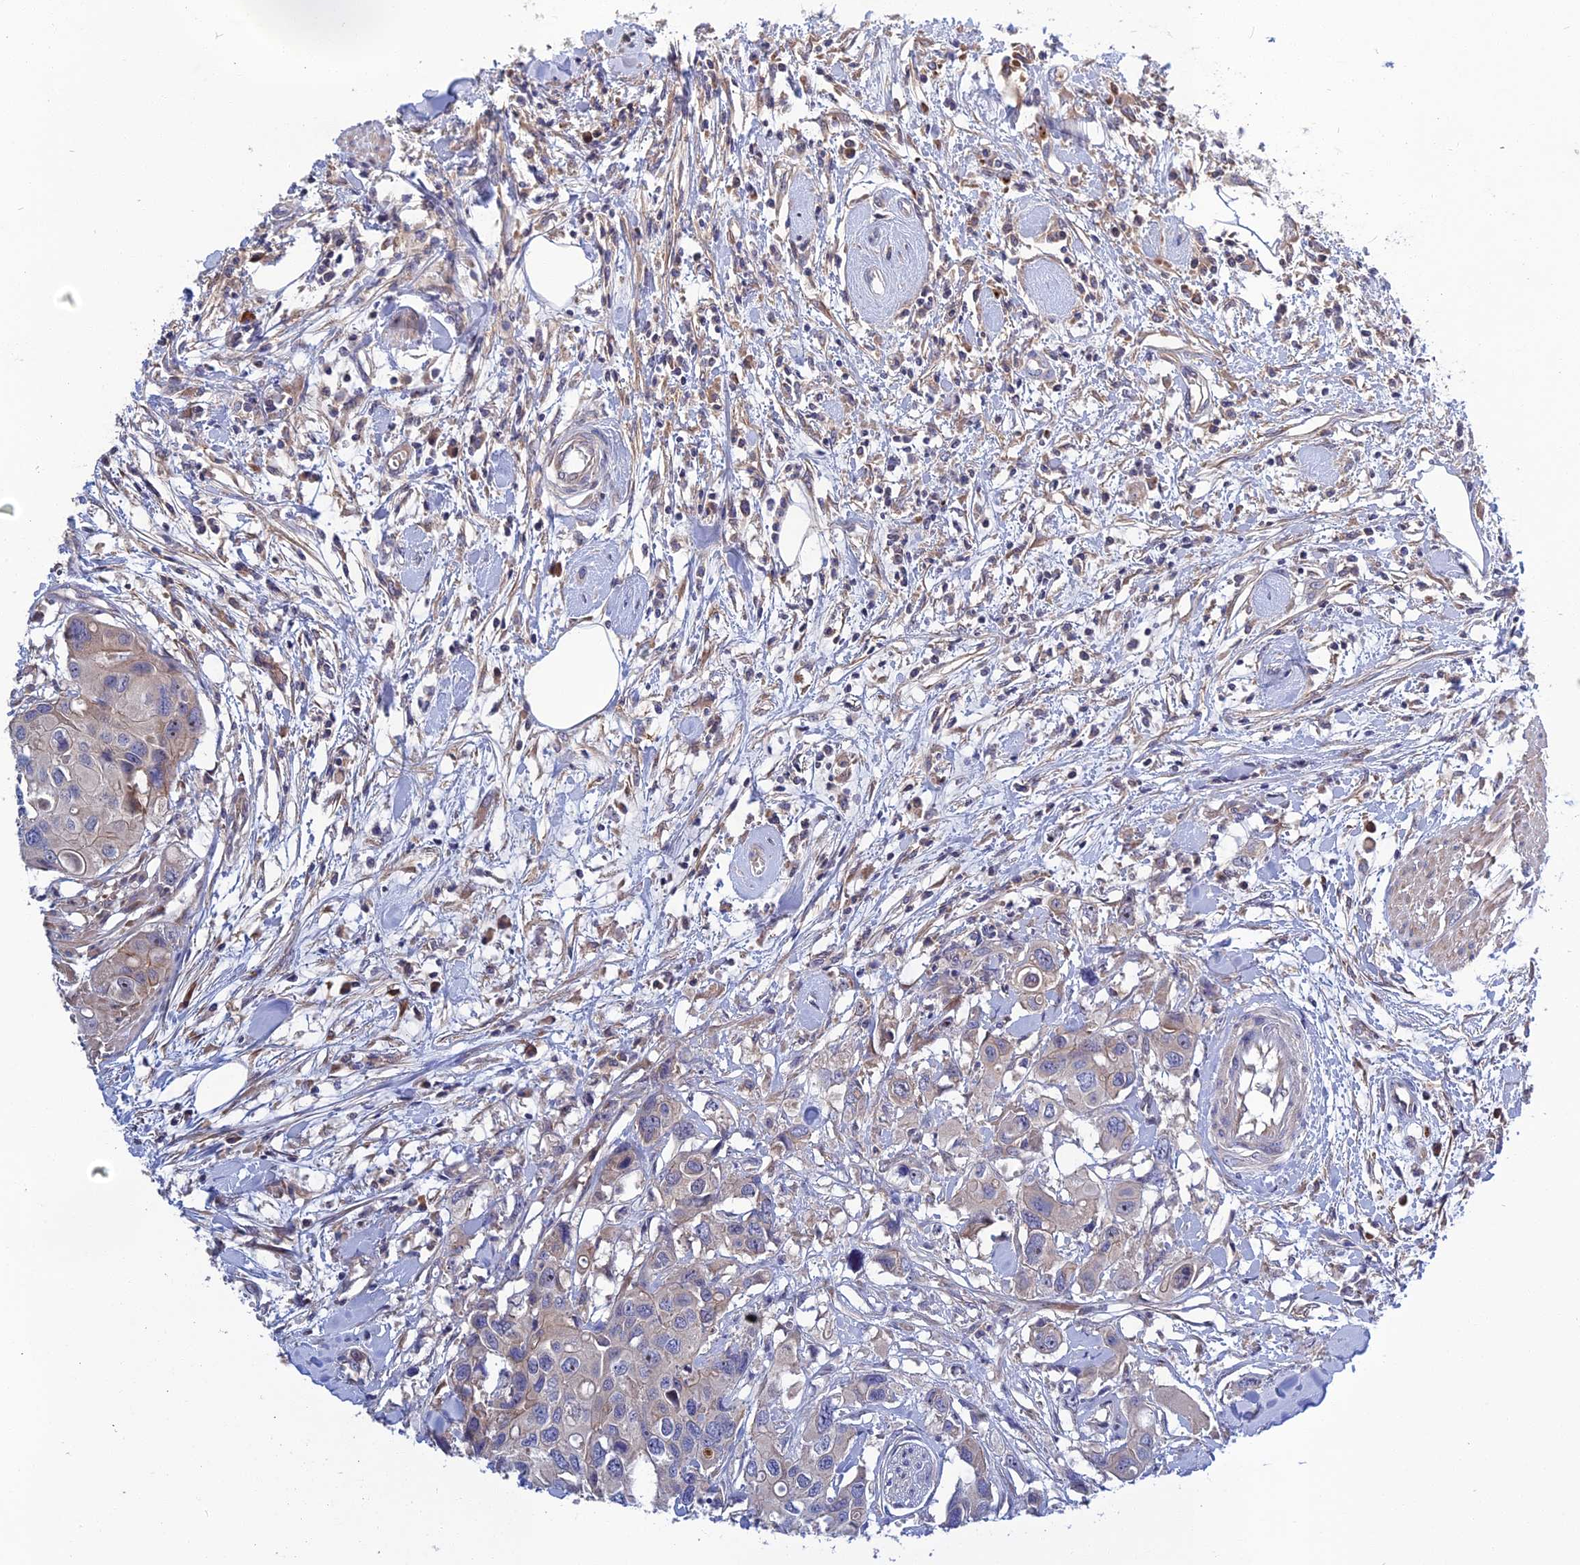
{"staining": {"intensity": "negative", "quantity": "none", "location": "none"}, "tissue": "colorectal cancer", "cell_type": "Tumor cells", "image_type": "cancer", "snomed": [{"axis": "morphology", "description": "Adenocarcinoma, NOS"}, {"axis": "topography", "description": "Colon"}], "caption": "An image of colorectal cancer stained for a protein reveals no brown staining in tumor cells. The staining is performed using DAB brown chromogen with nuclei counter-stained in using hematoxylin.", "gene": "CRACD", "patient": {"sex": "male", "age": 77}}